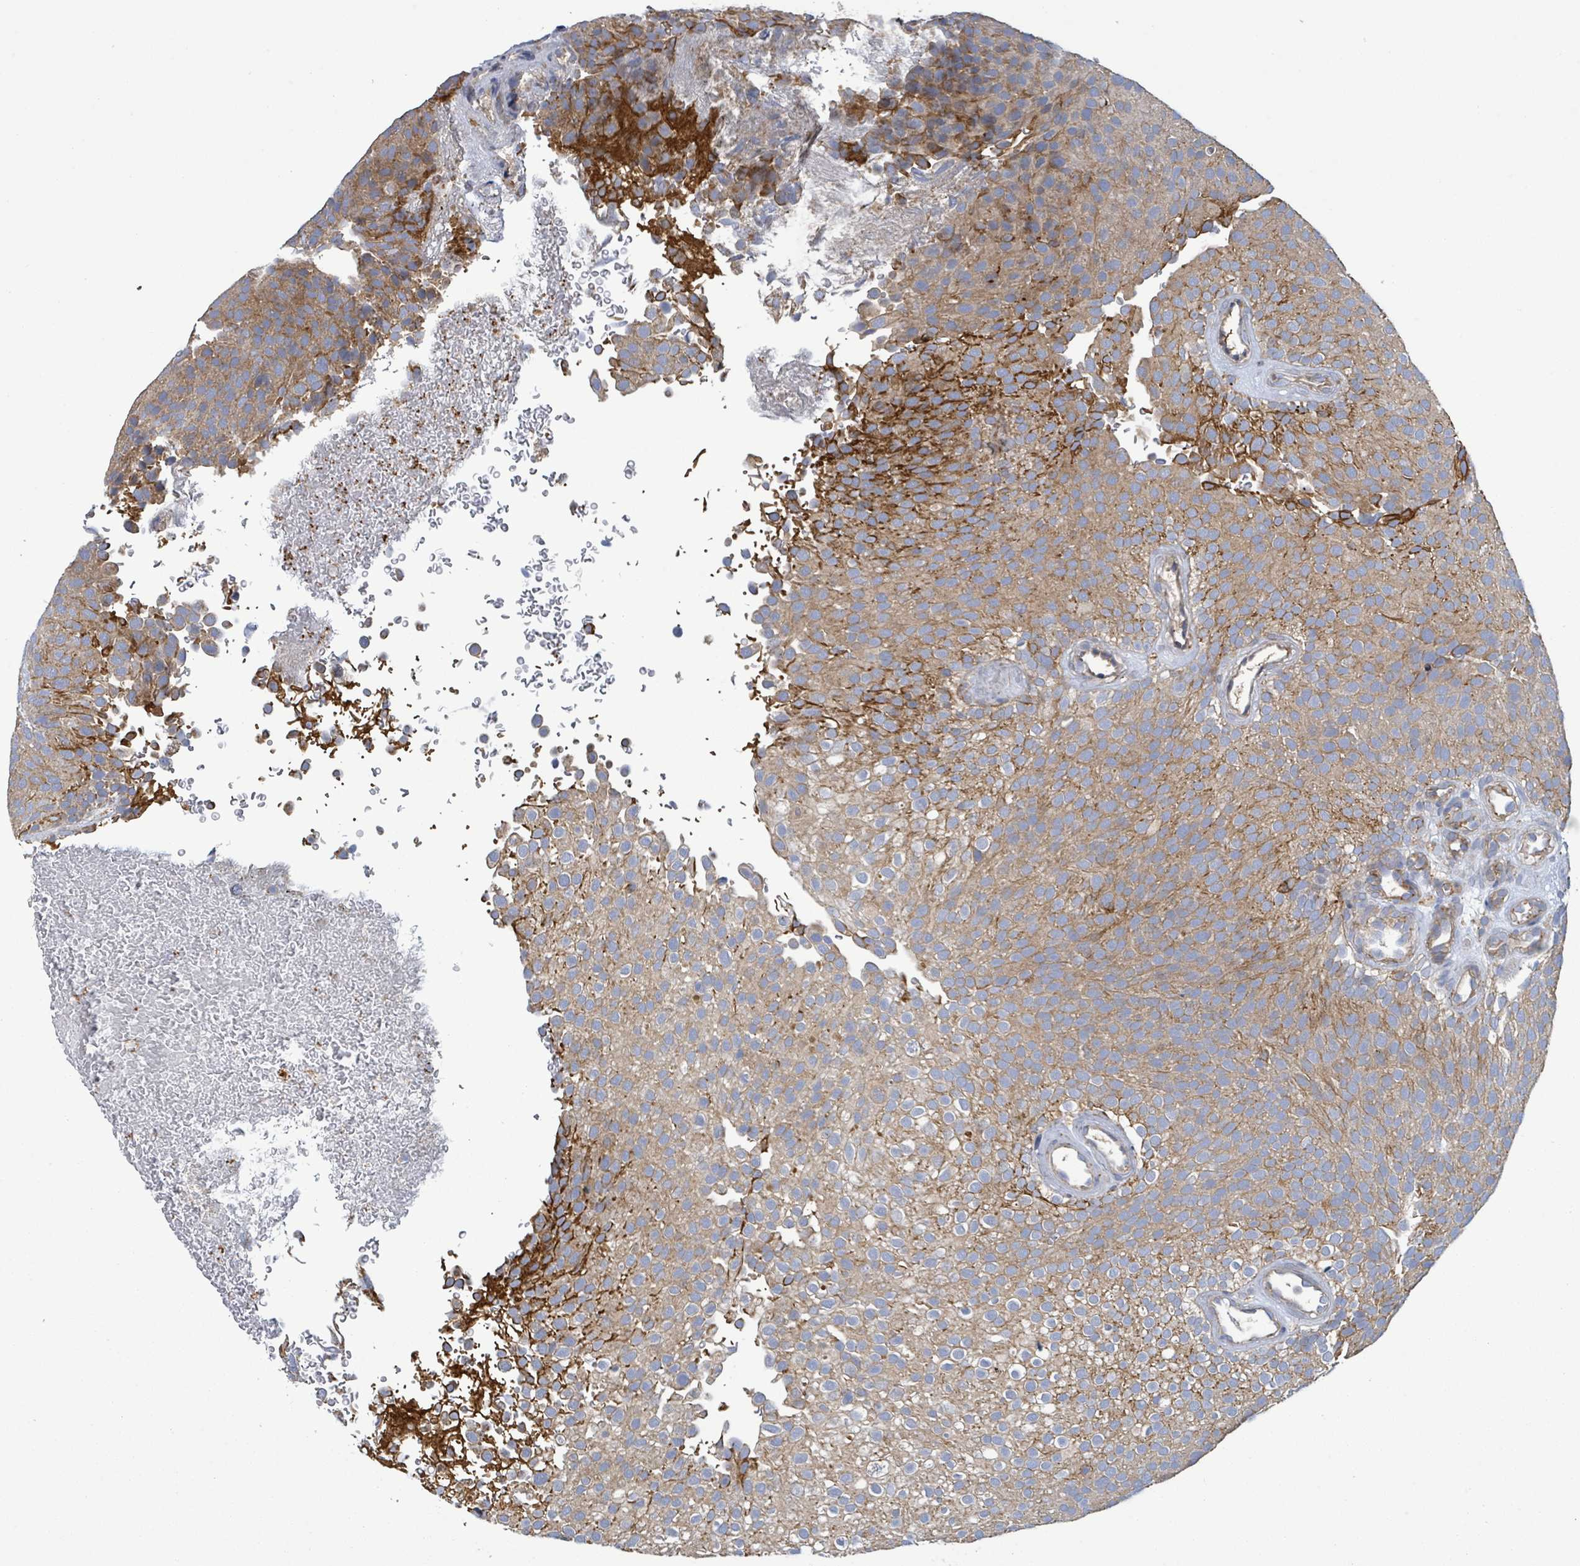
{"staining": {"intensity": "moderate", "quantity": ">75%", "location": "cytoplasmic/membranous"}, "tissue": "urothelial cancer", "cell_type": "Tumor cells", "image_type": "cancer", "snomed": [{"axis": "morphology", "description": "Urothelial carcinoma, Low grade"}, {"axis": "topography", "description": "Urinary bladder"}], "caption": "Brown immunohistochemical staining in human urothelial carcinoma (low-grade) demonstrates moderate cytoplasmic/membranous staining in approximately >75% of tumor cells.", "gene": "PLAAT1", "patient": {"sex": "male", "age": 78}}